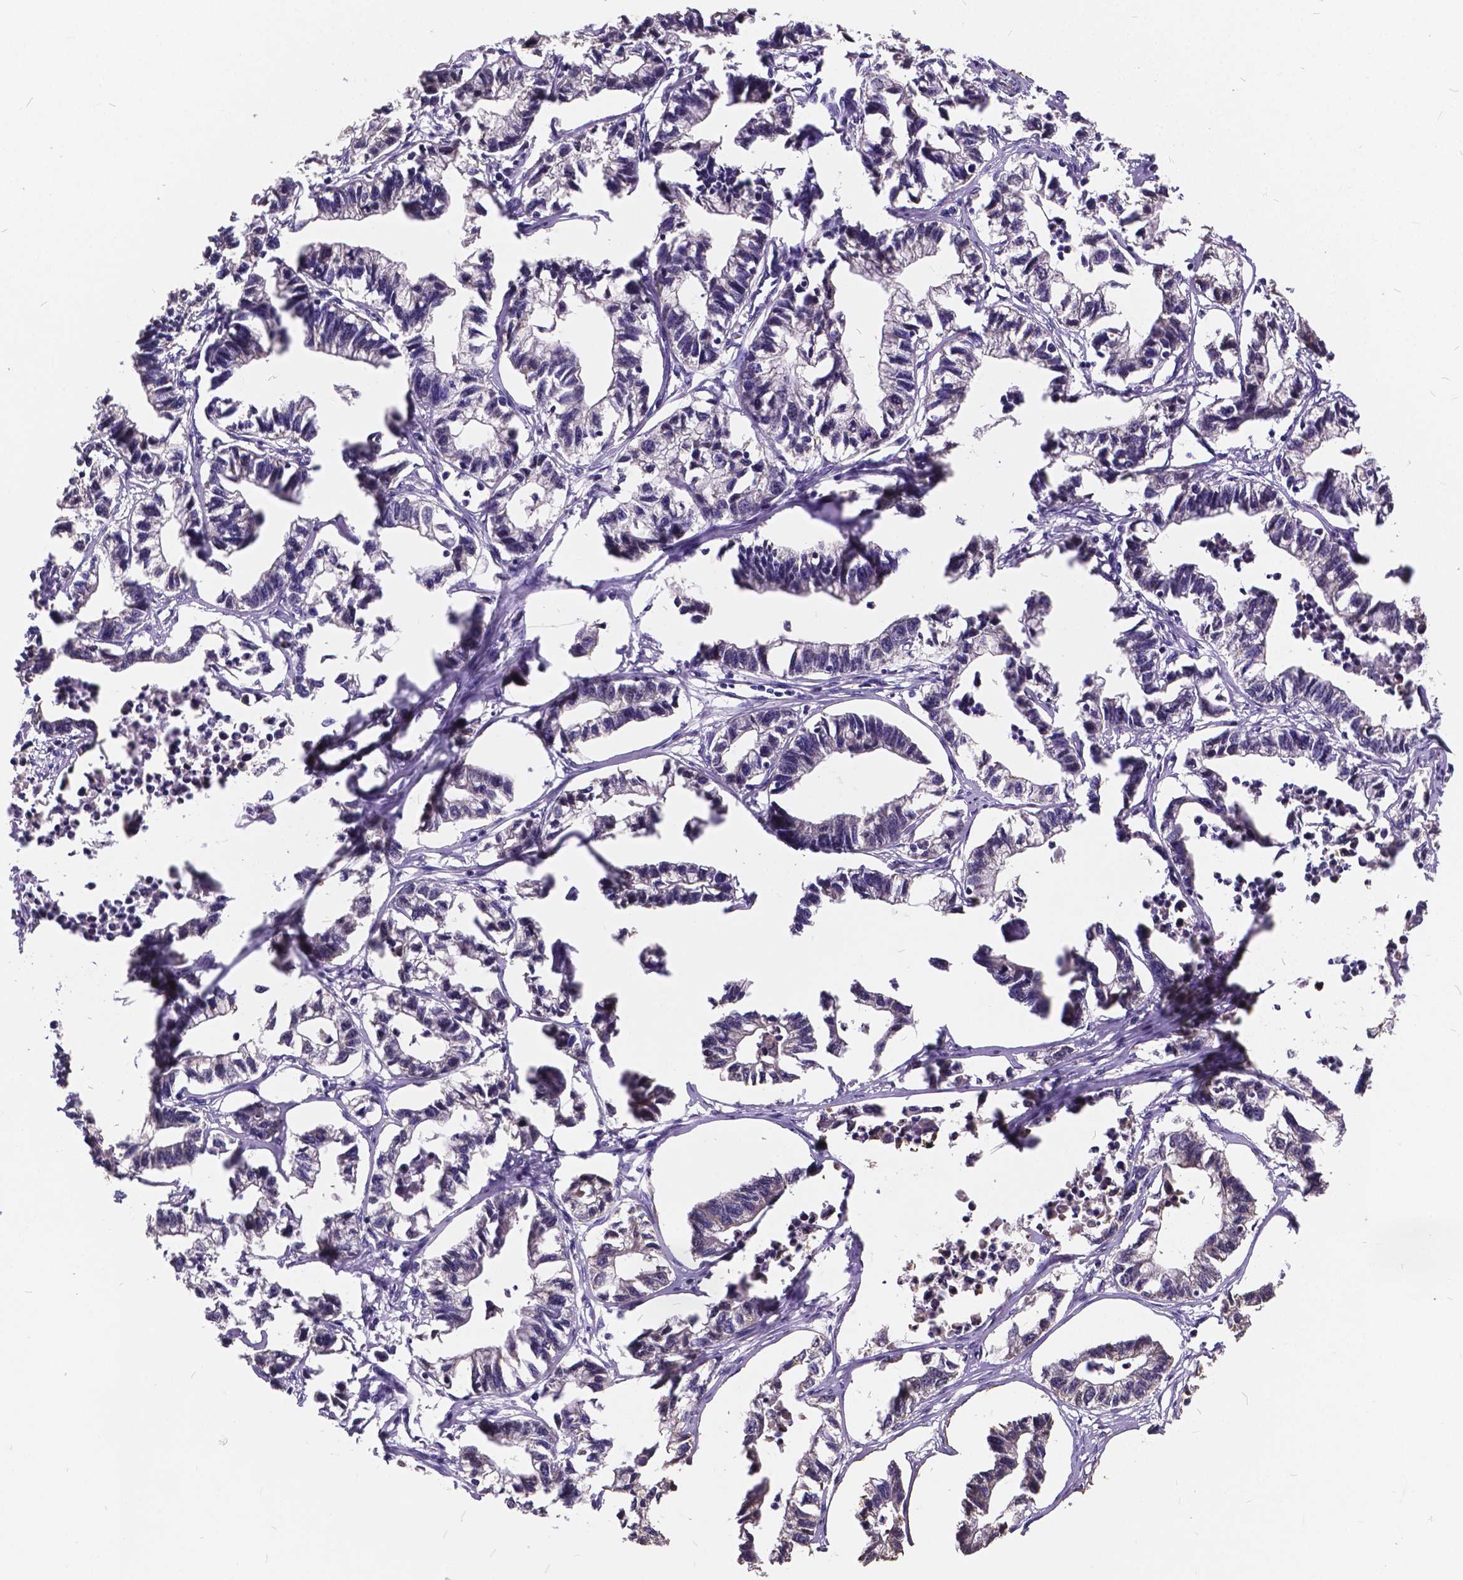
{"staining": {"intensity": "negative", "quantity": "none", "location": "none"}, "tissue": "stomach cancer", "cell_type": "Tumor cells", "image_type": "cancer", "snomed": [{"axis": "morphology", "description": "Adenocarcinoma, NOS"}, {"axis": "topography", "description": "Stomach"}], "caption": "Immunohistochemistry (IHC) image of neoplastic tissue: adenocarcinoma (stomach) stained with DAB (3,3'-diaminobenzidine) reveals no significant protein positivity in tumor cells.", "gene": "CTNNA2", "patient": {"sex": "male", "age": 83}}